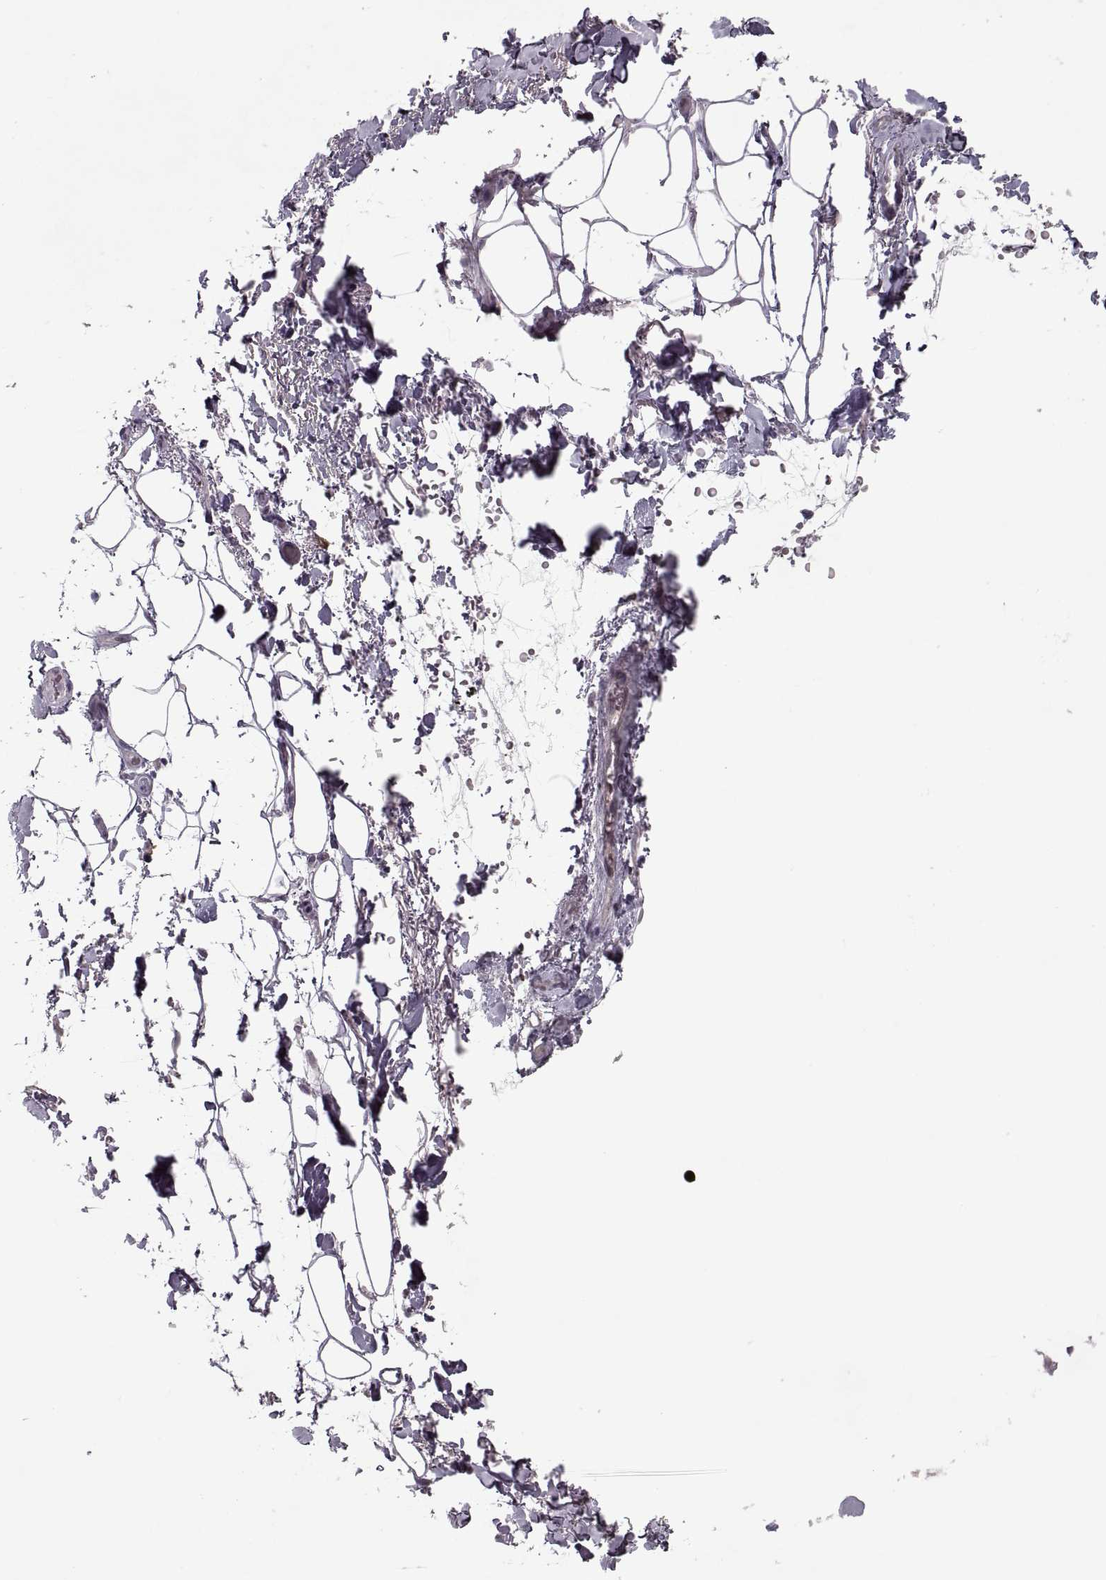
{"staining": {"intensity": "negative", "quantity": "none", "location": "none"}, "tissue": "adipose tissue", "cell_type": "Adipocytes", "image_type": "normal", "snomed": [{"axis": "morphology", "description": "Normal tissue, NOS"}, {"axis": "topography", "description": "Anal"}, {"axis": "topography", "description": "Peripheral nerve tissue"}], "caption": "Micrograph shows no protein positivity in adipocytes of benign adipose tissue.", "gene": "MGAT4D", "patient": {"sex": "male", "age": 53}}